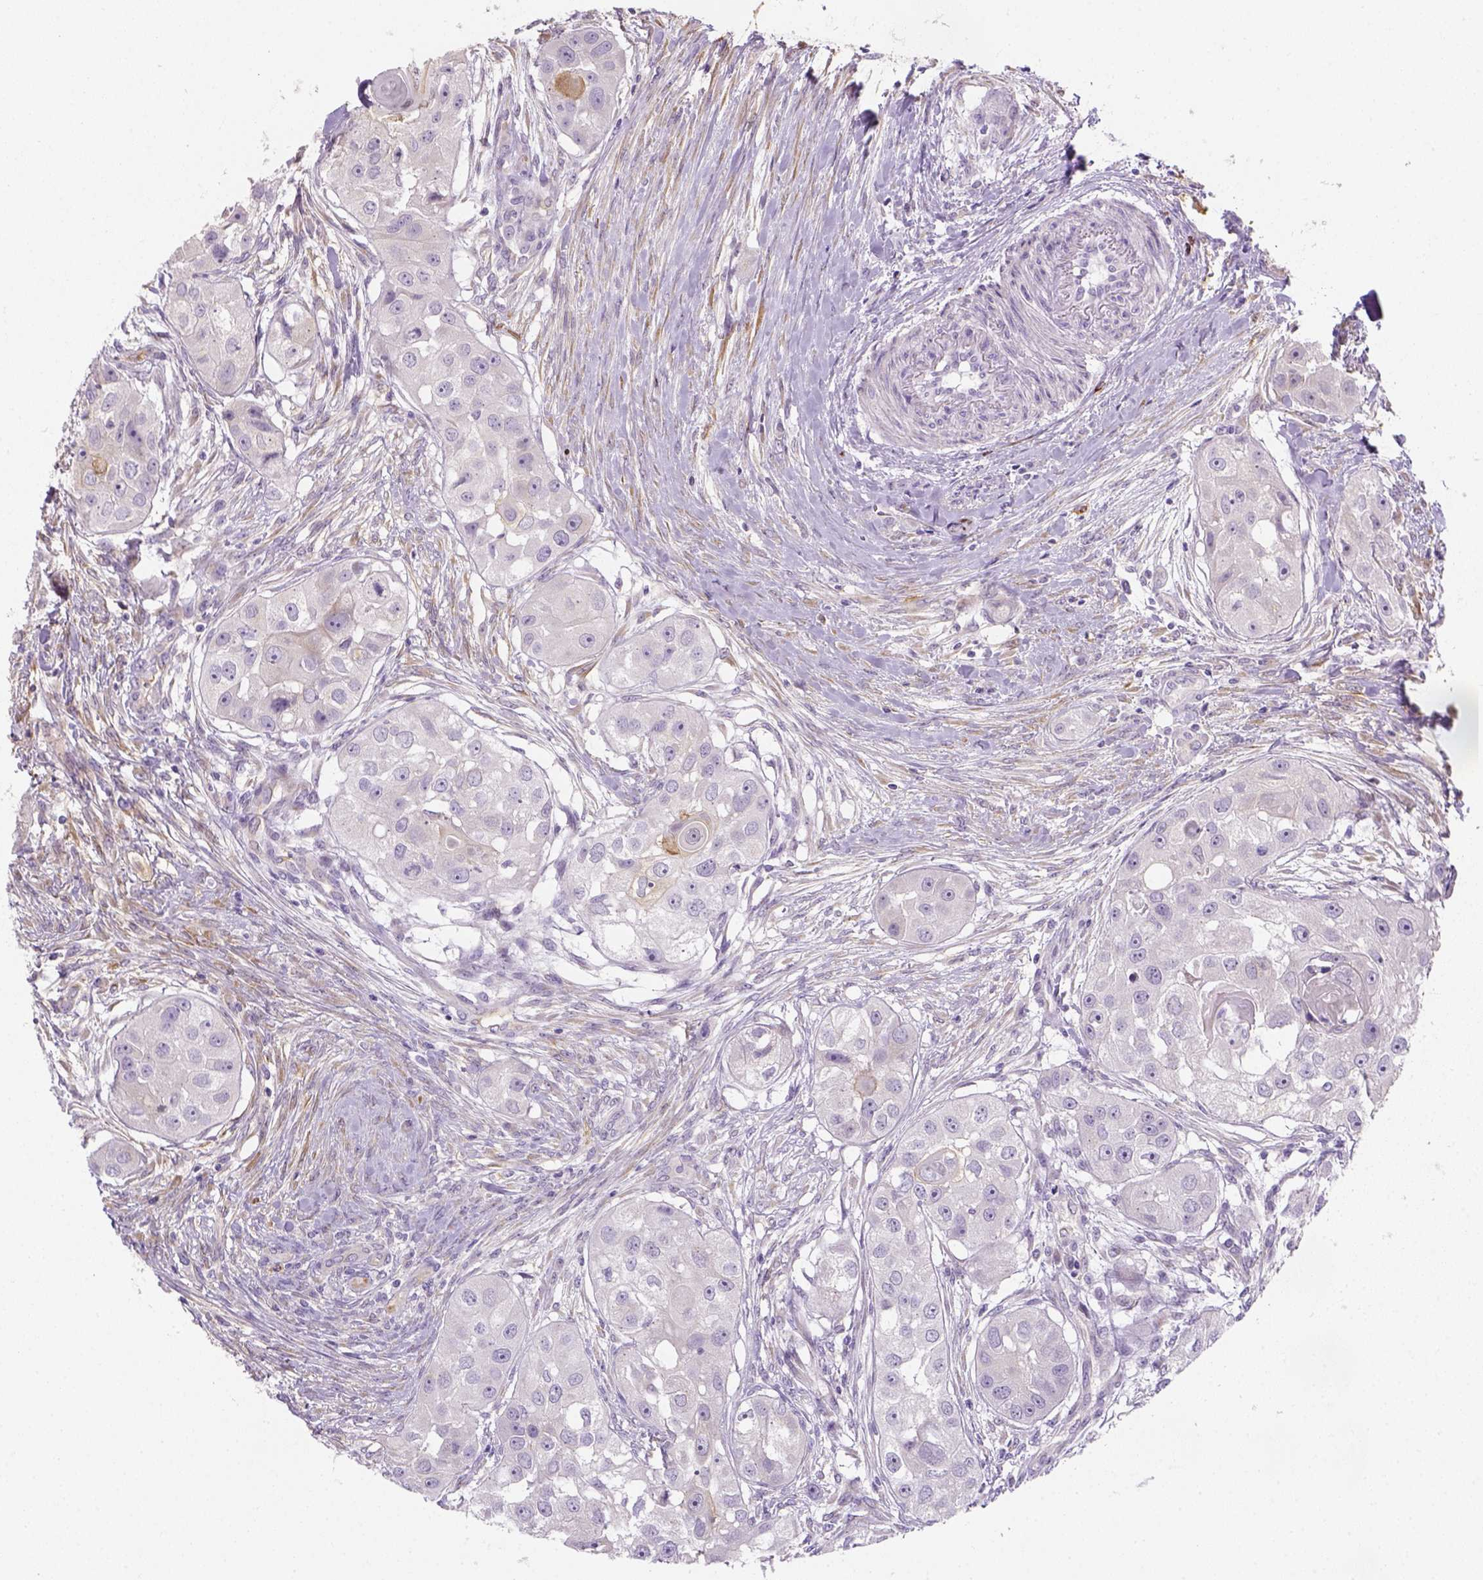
{"staining": {"intensity": "negative", "quantity": "none", "location": "none"}, "tissue": "head and neck cancer", "cell_type": "Tumor cells", "image_type": "cancer", "snomed": [{"axis": "morphology", "description": "Squamous cell carcinoma, NOS"}, {"axis": "topography", "description": "Head-Neck"}], "caption": "Immunohistochemical staining of human head and neck squamous cell carcinoma exhibits no significant staining in tumor cells. (Brightfield microscopy of DAB (3,3'-diaminobenzidine) immunohistochemistry (IHC) at high magnification).", "gene": "CACNB1", "patient": {"sex": "male", "age": 51}}